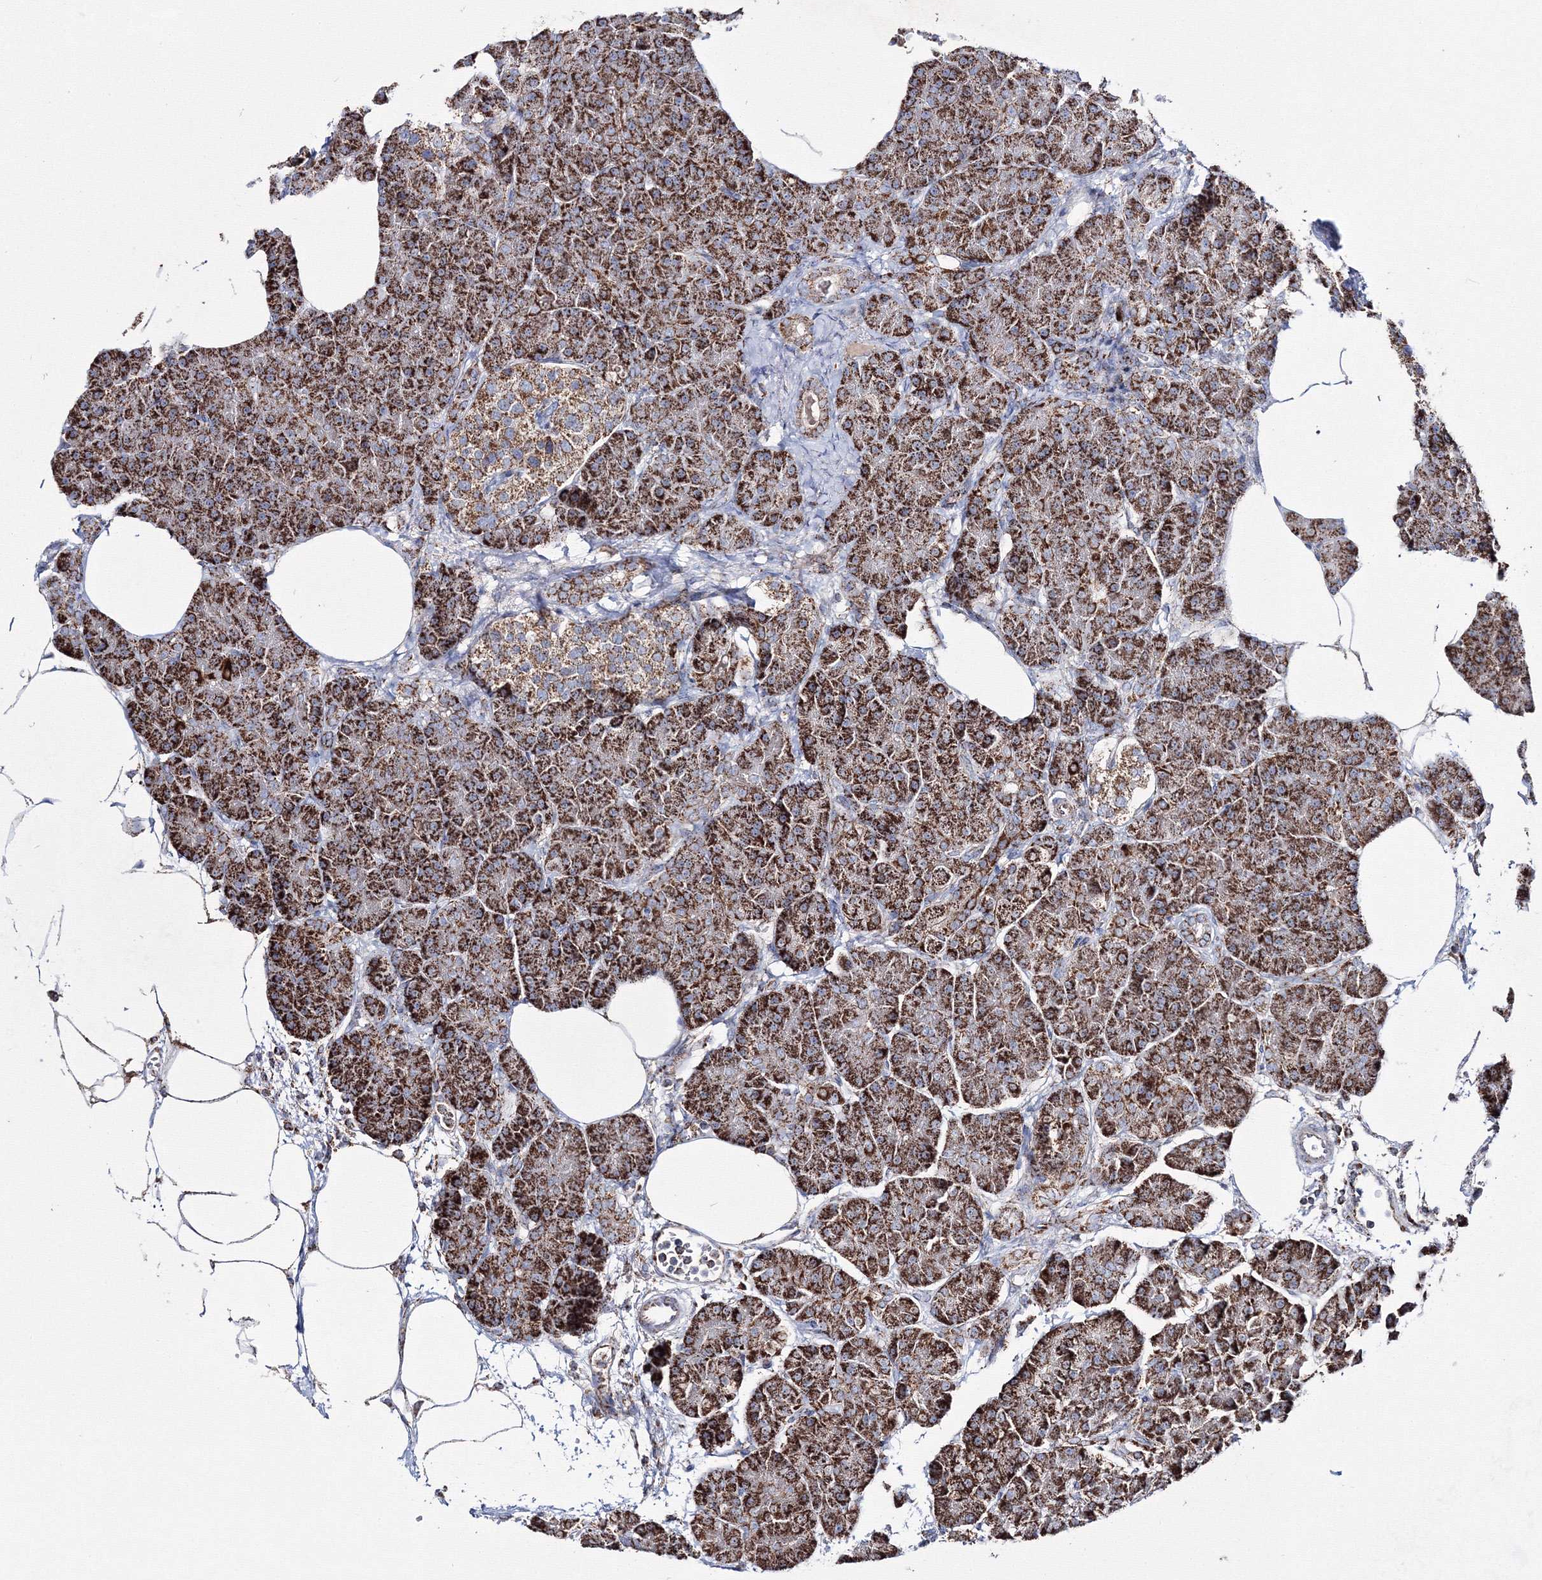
{"staining": {"intensity": "strong", "quantity": ">75%", "location": "cytoplasmic/membranous"}, "tissue": "pancreas", "cell_type": "Exocrine glandular cells", "image_type": "normal", "snomed": [{"axis": "morphology", "description": "Normal tissue, NOS"}, {"axis": "topography", "description": "Pancreas"}], "caption": "Unremarkable pancreas exhibits strong cytoplasmic/membranous expression in about >75% of exocrine glandular cells, visualized by immunohistochemistry.", "gene": "IGSF9", "patient": {"sex": "female", "age": 70}}